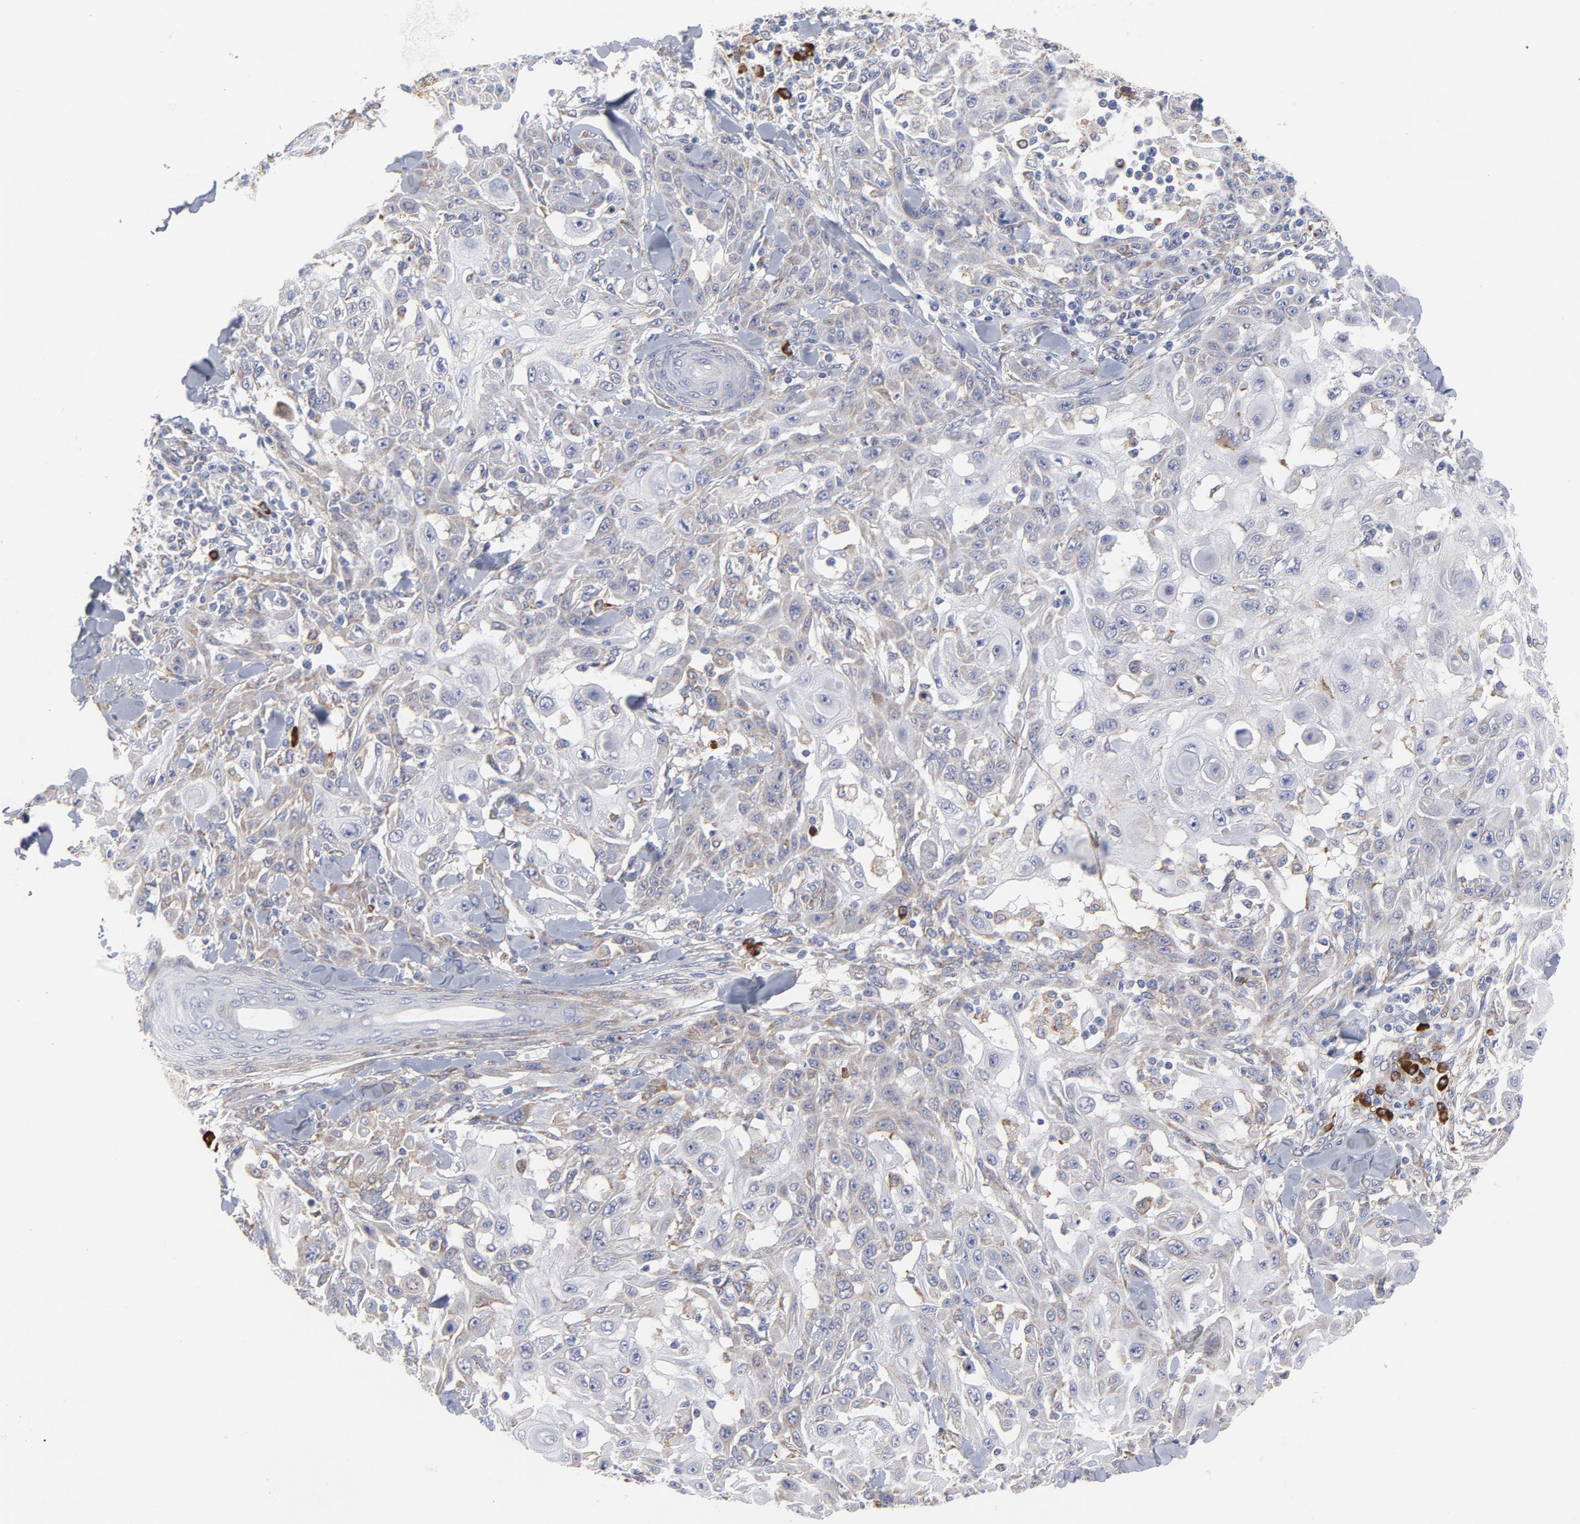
{"staining": {"intensity": "negative", "quantity": "none", "location": "none"}, "tissue": "skin cancer", "cell_type": "Tumor cells", "image_type": "cancer", "snomed": [{"axis": "morphology", "description": "Squamous cell carcinoma, NOS"}, {"axis": "topography", "description": "Skin"}], "caption": "An immunohistochemistry (IHC) photomicrograph of skin squamous cell carcinoma is shown. There is no staining in tumor cells of skin squamous cell carcinoma.", "gene": "RAPGEF3", "patient": {"sex": "male", "age": 24}}